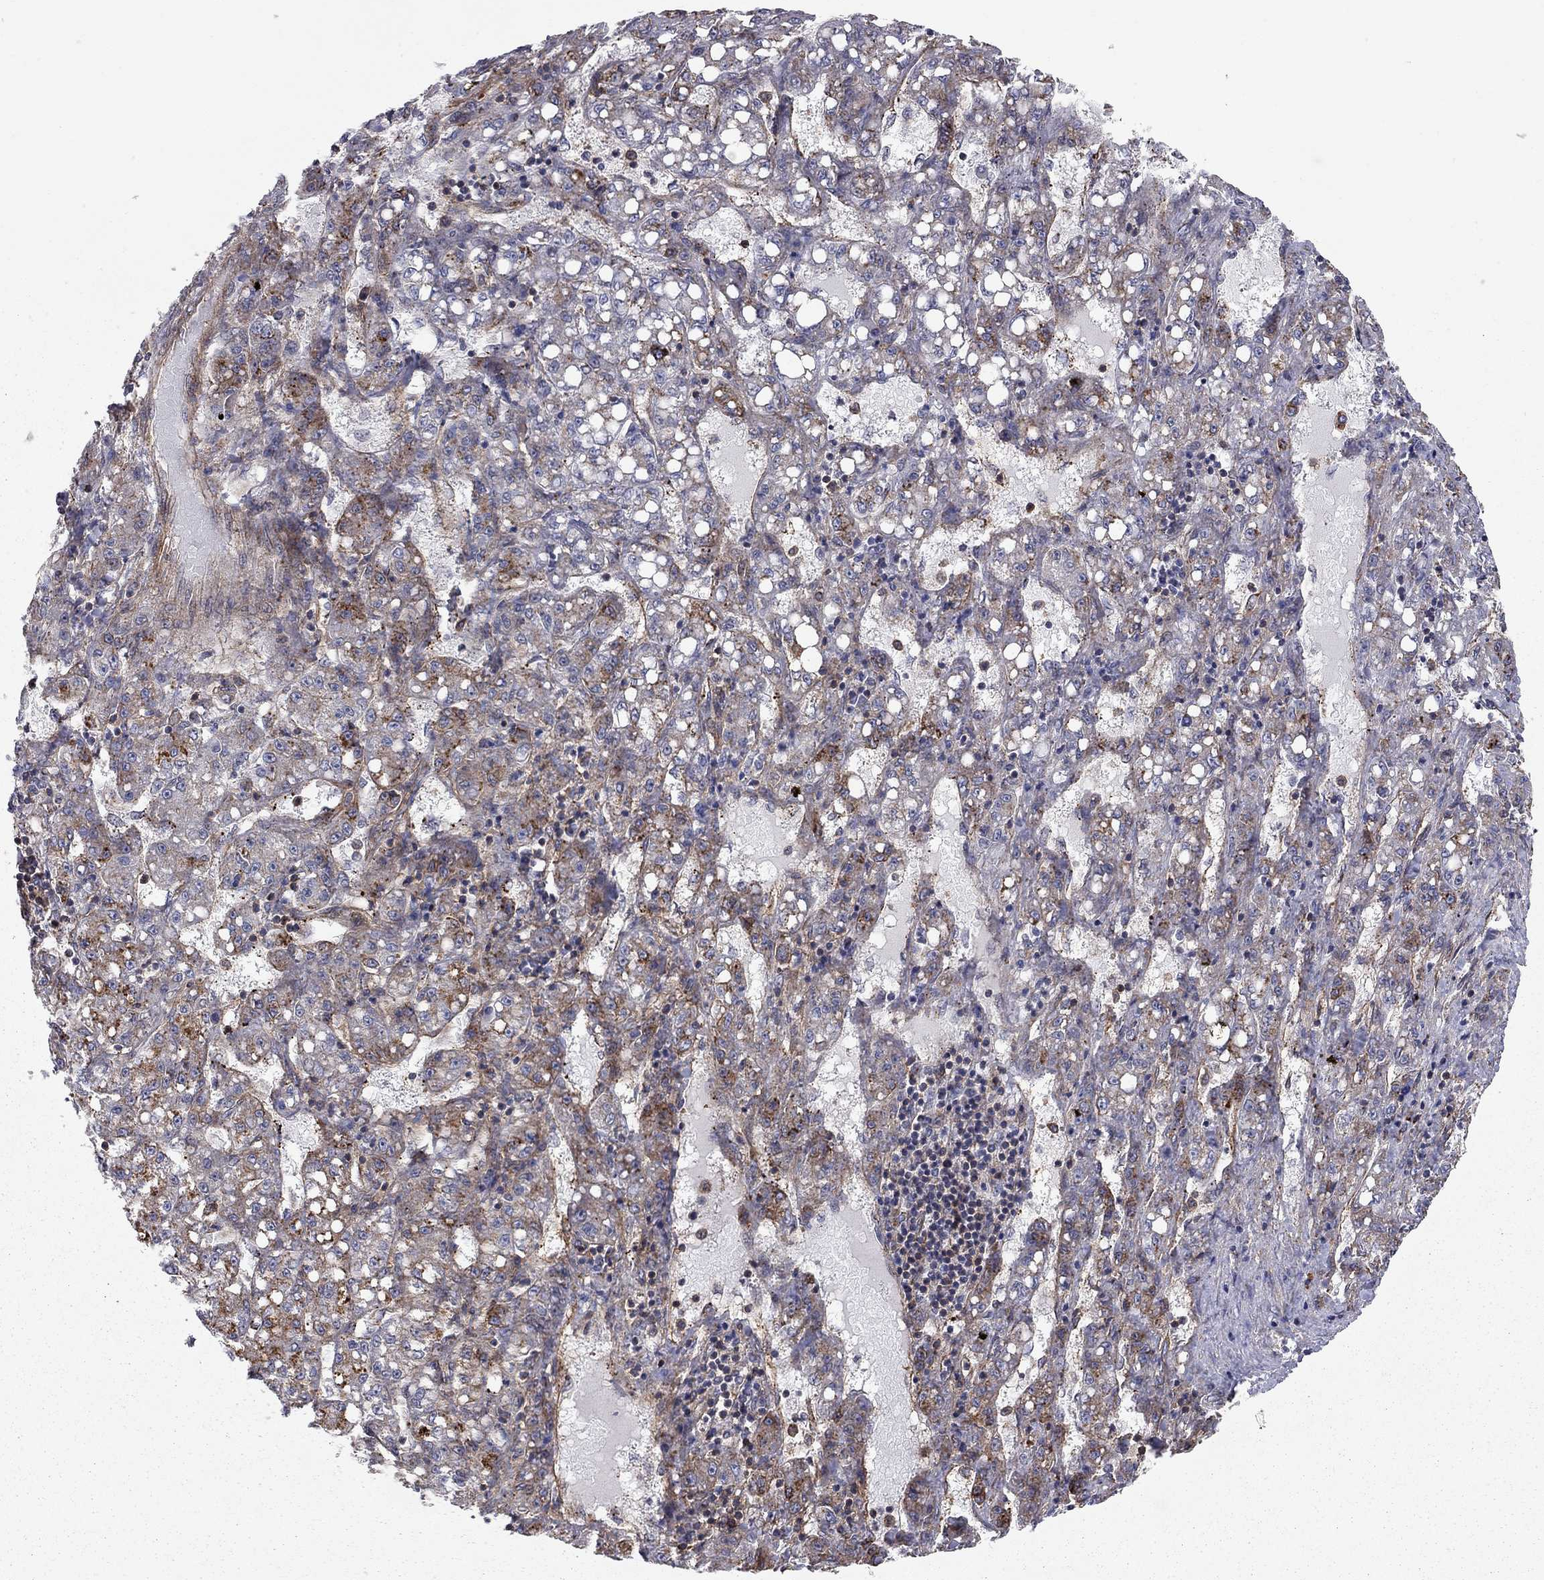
{"staining": {"intensity": "strong", "quantity": "<25%", "location": "cytoplasmic/membranous"}, "tissue": "liver cancer", "cell_type": "Tumor cells", "image_type": "cancer", "snomed": [{"axis": "morphology", "description": "Carcinoma, Hepatocellular, NOS"}, {"axis": "topography", "description": "Liver"}], "caption": "Strong cytoplasmic/membranous staining is seen in approximately <25% of tumor cells in hepatocellular carcinoma (liver). (Stains: DAB in brown, nuclei in blue, Microscopy: brightfield microscopy at high magnification).", "gene": "RASEF", "patient": {"sex": "female", "age": 65}}